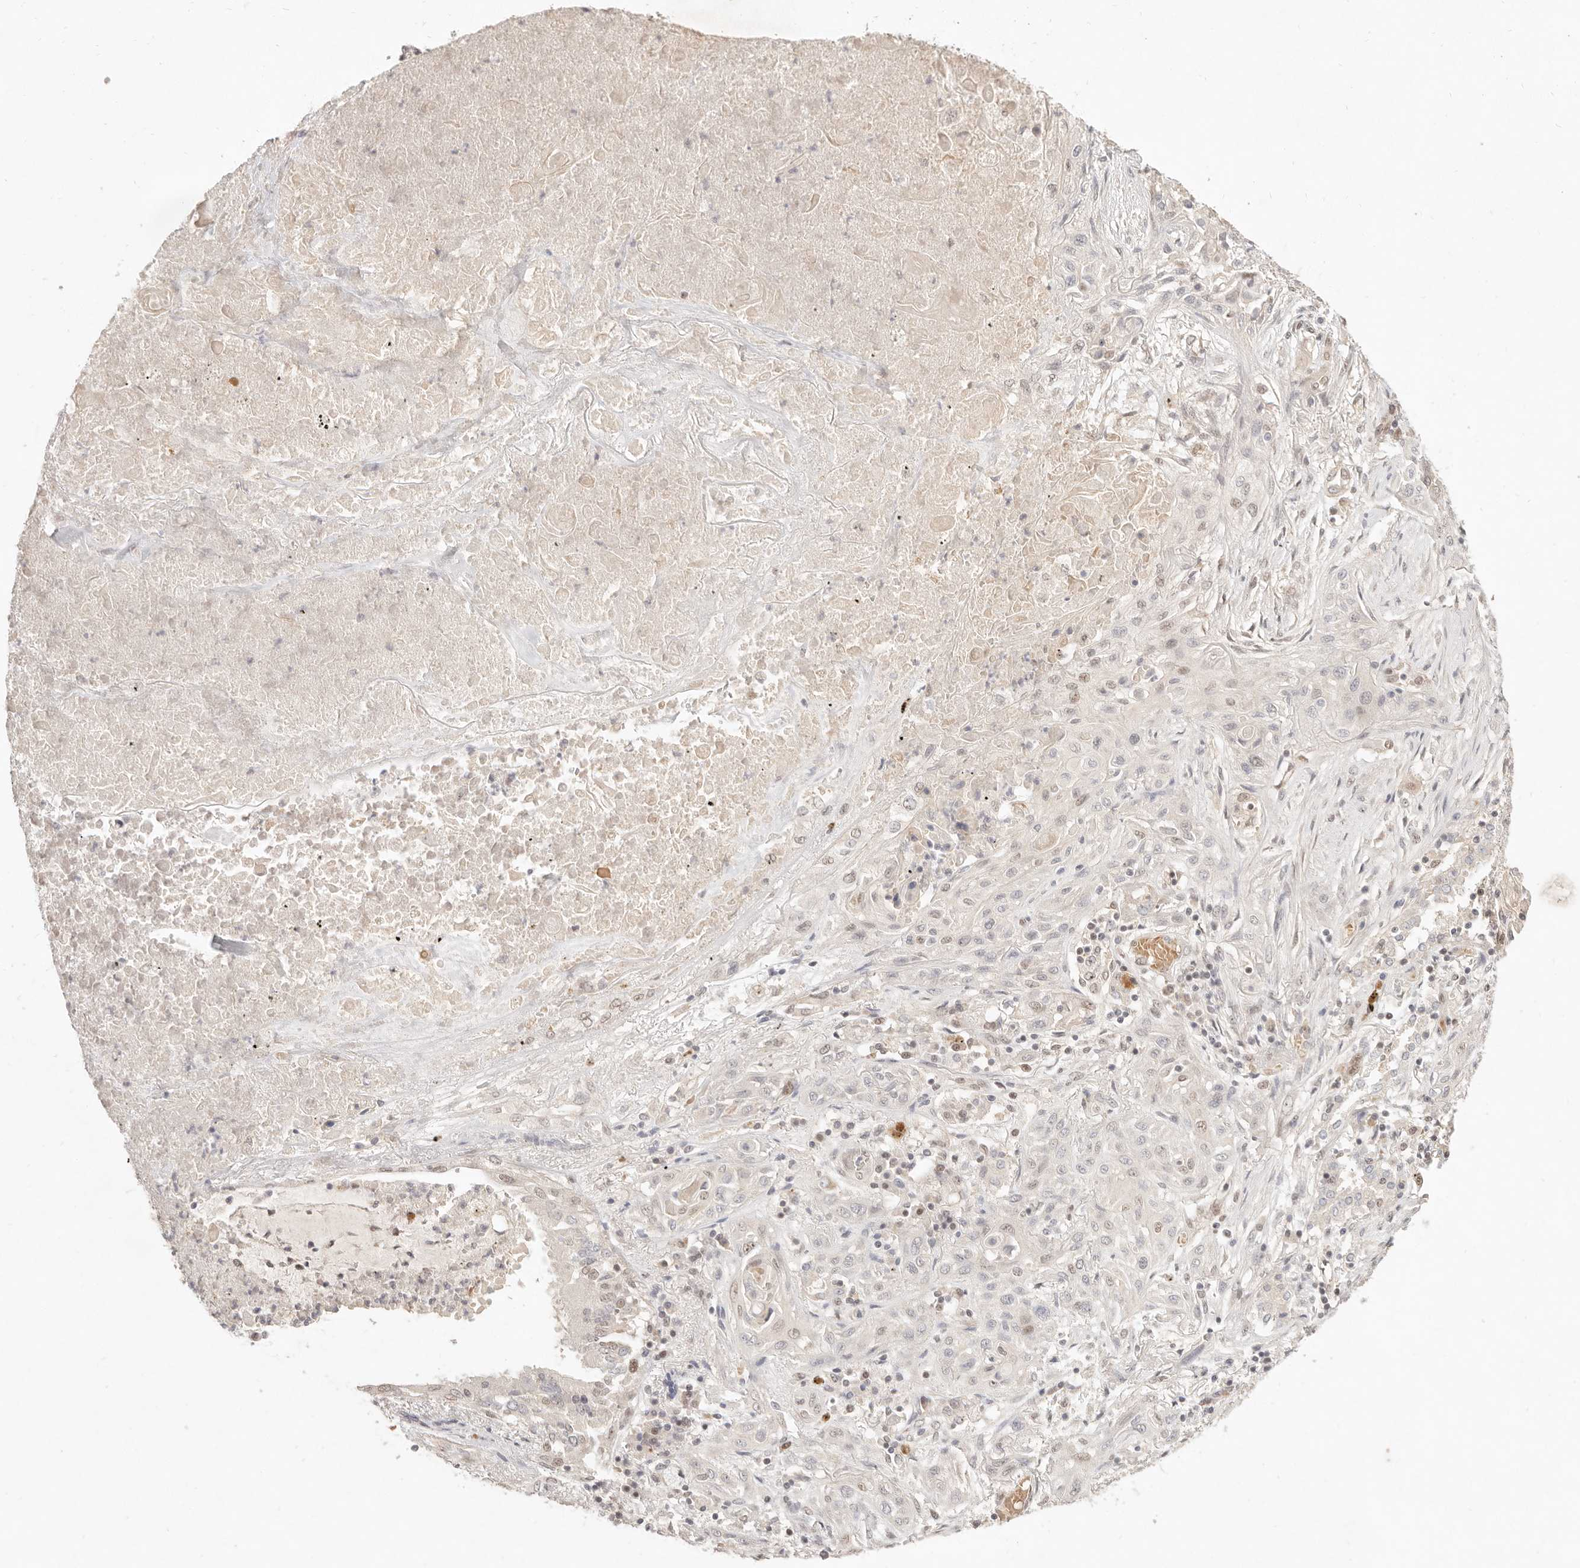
{"staining": {"intensity": "weak", "quantity": ">75%", "location": "nuclear"}, "tissue": "lung cancer", "cell_type": "Tumor cells", "image_type": "cancer", "snomed": [{"axis": "morphology", "description": "Squamous cell carcinoma, NOS"}, {"axis": "topography", "description": "Lung"}], "caption": "Protein staining by immunohistochemistry (IHC) demonstrates weak nuclear positivity in approximately >75% of tumor cells in lung cancer.", "gene": "MEP1A", "patient": {"sex": "female", "age": 47}}